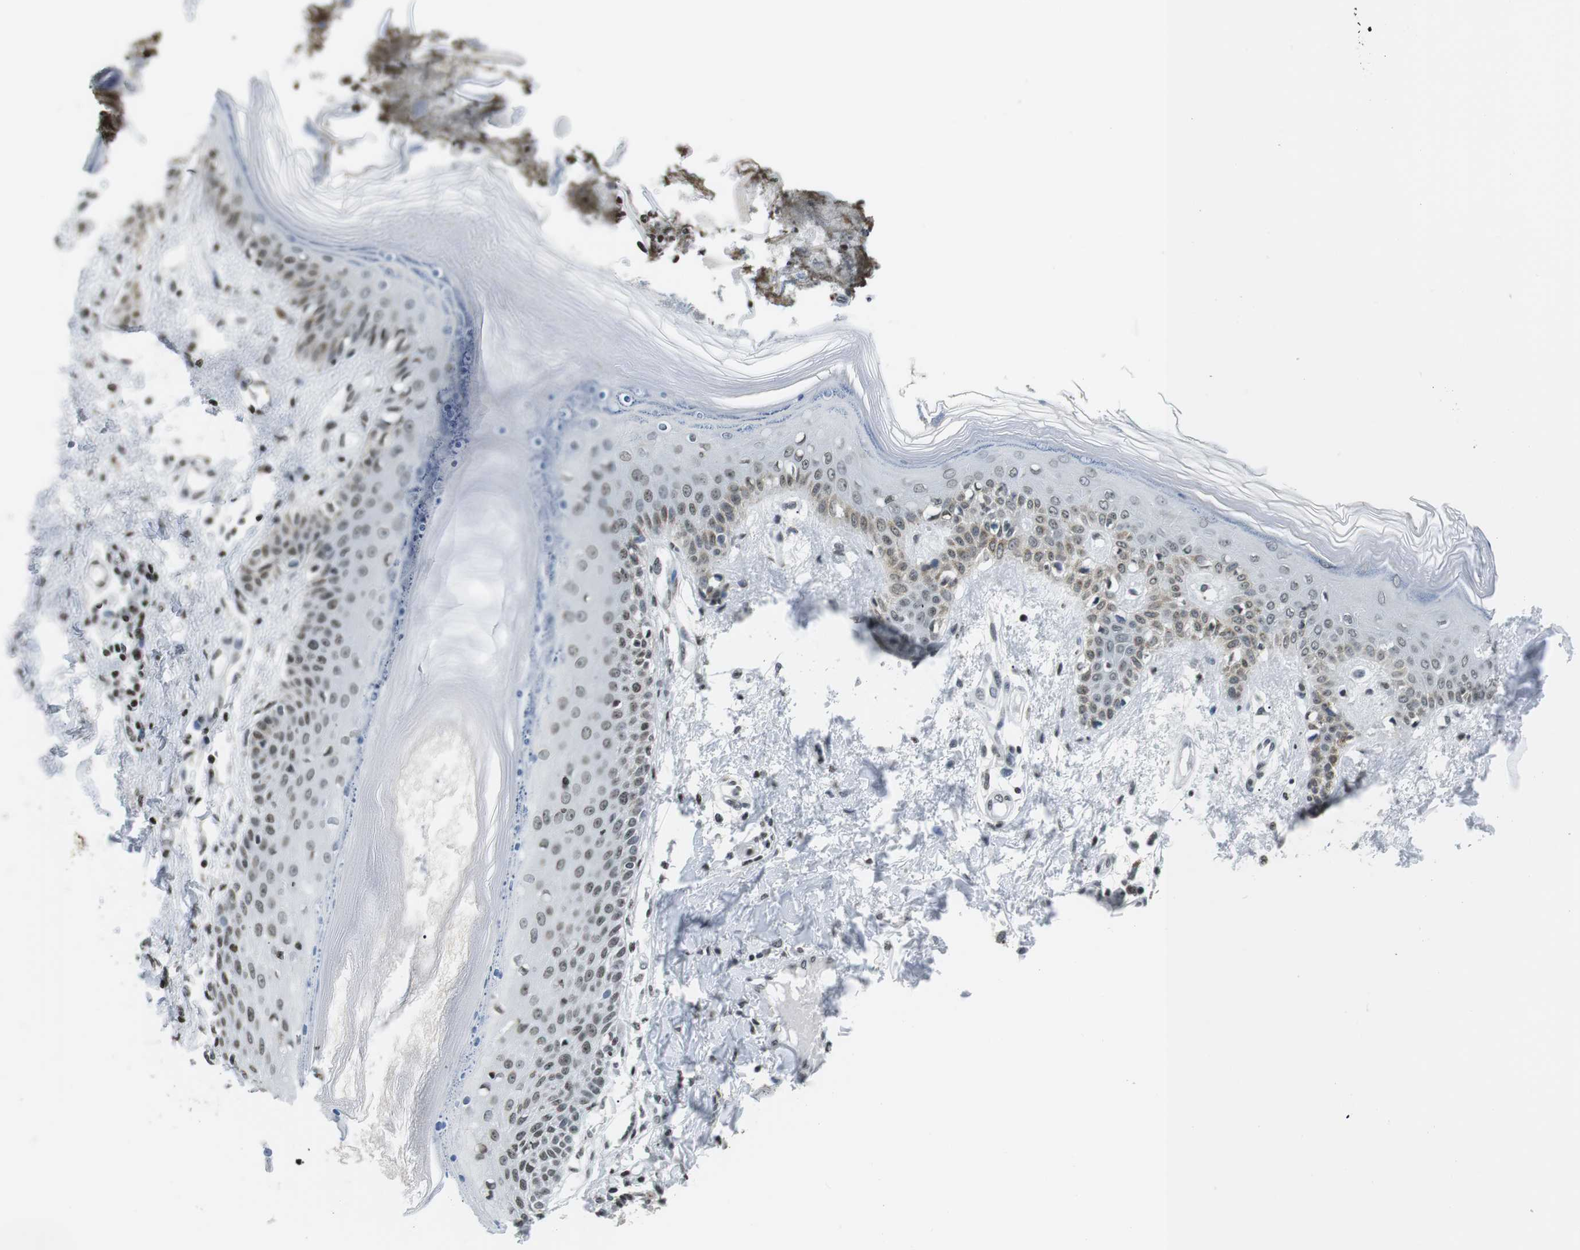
{"staining": {"intensity": "moderate", "quantity": ">75%", "location": "nuclear"}, "tissue": "skin", "cell_type": "Fibroblasts", "image_type": "normal", "snomed": [{"axis": "morphology", "description": "Normal tissue, NOS"}, {"axis": "topography", "description": "Skin"}], "caption": "Immunohistochemical staining of normal human skin exhibits >75% levels of moderate nuclear protein expression in approximately >75% of fibroblasts. The staining was performed using DAB (3,3'-diaminobenzidine), with brown indicating positive protein expression. Nuclei are stained blue with hematoxylin.", "gene": "E2F2", "patient": {"sex": "male", "age": 53}}